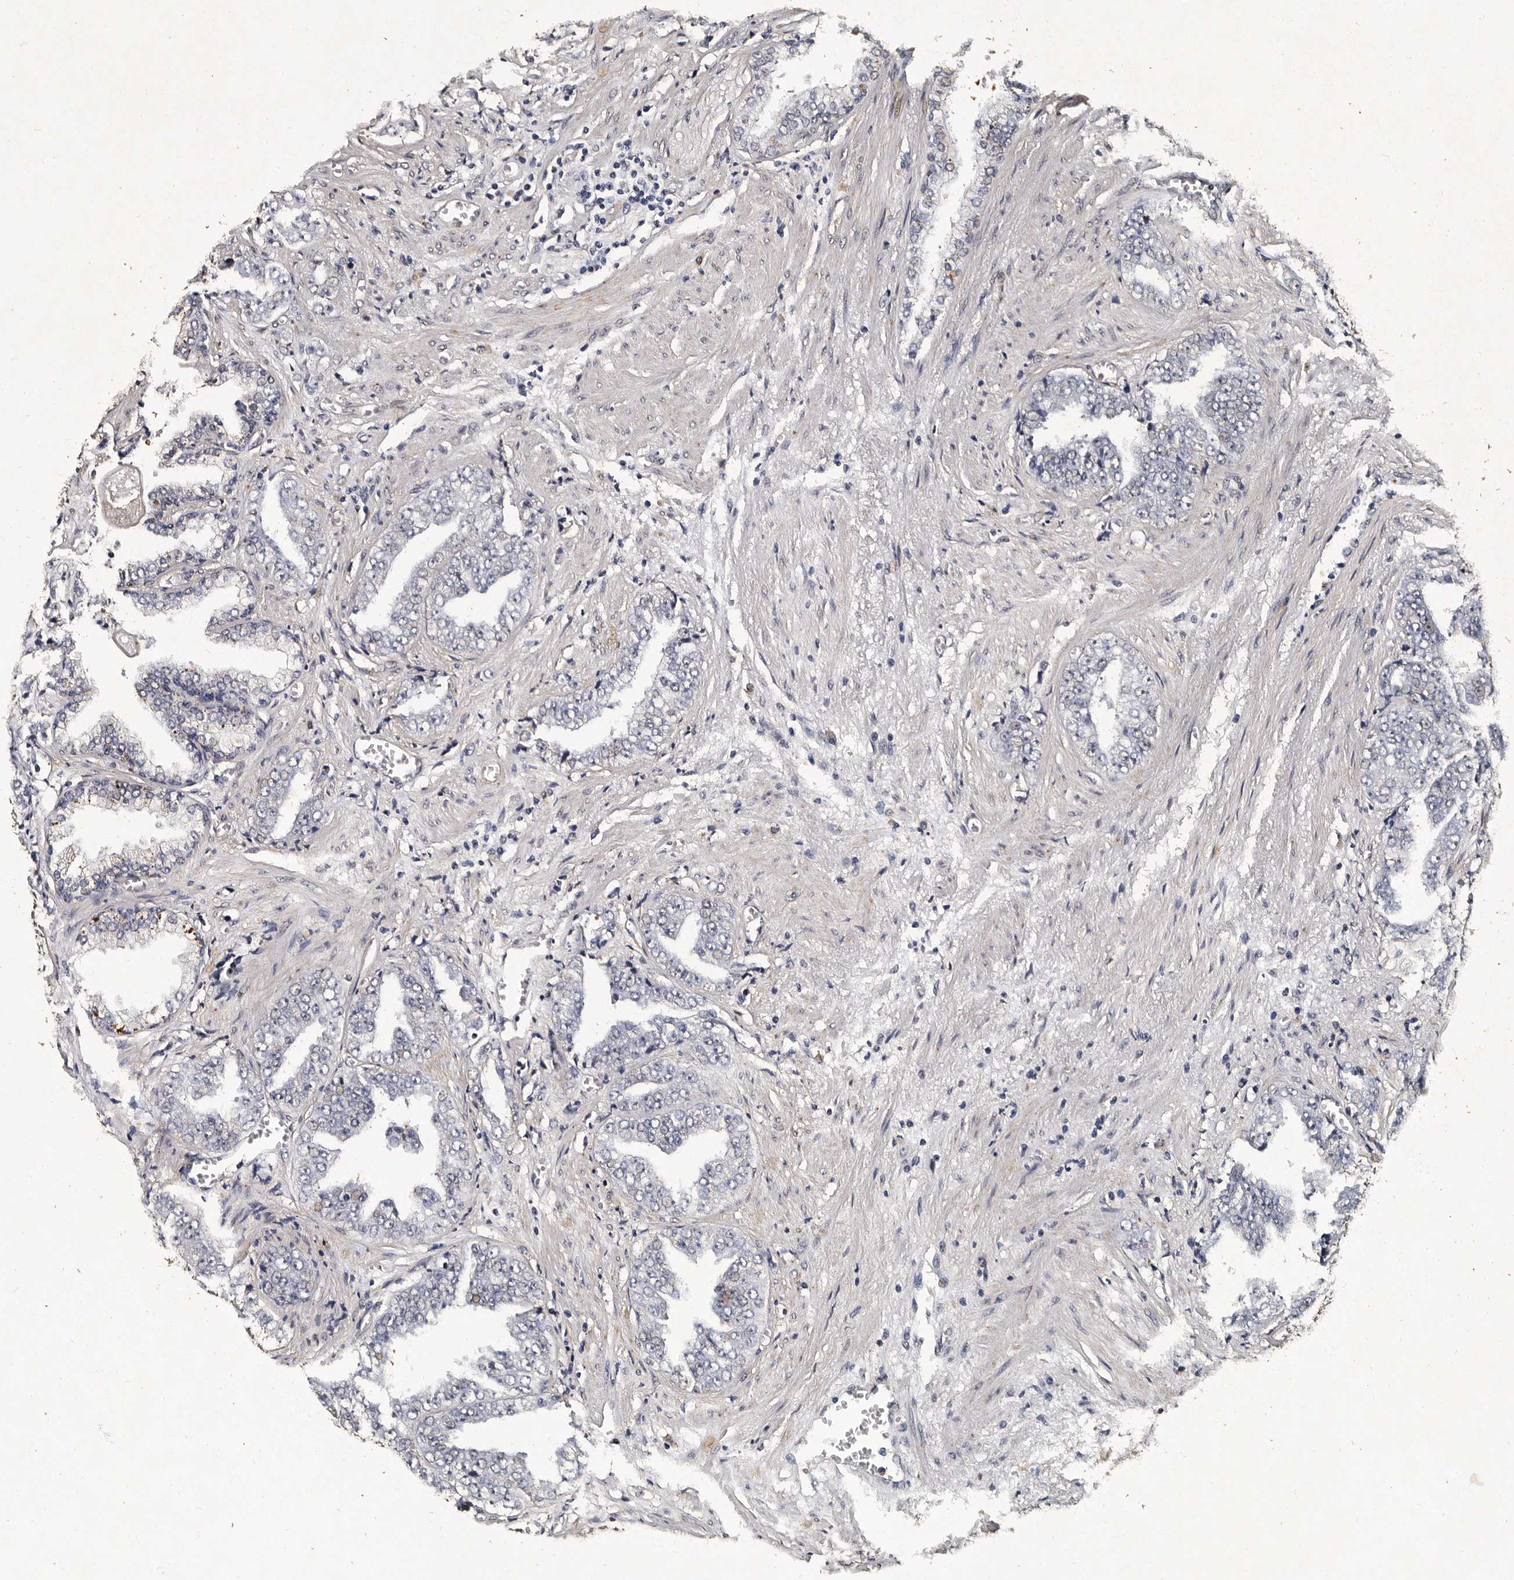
{"staining": {"intensity": "negative", "quantity": "none", "location": "none"}, "tissue": "prostate cancer", "cell_type": "Tumor cells", "image_type": "cancer", "snomed": [{"axis": "morphology", "description": "Adenocarcinoma, High grade"}, {"axis": "topography", "description": "Prostate"}], "caption": "There is no significant positivity in tumor cells of prostate high-grade adenocarcinoma.", "gene": "CPNE3", "patient": {"sex": "male", "age": 71}}